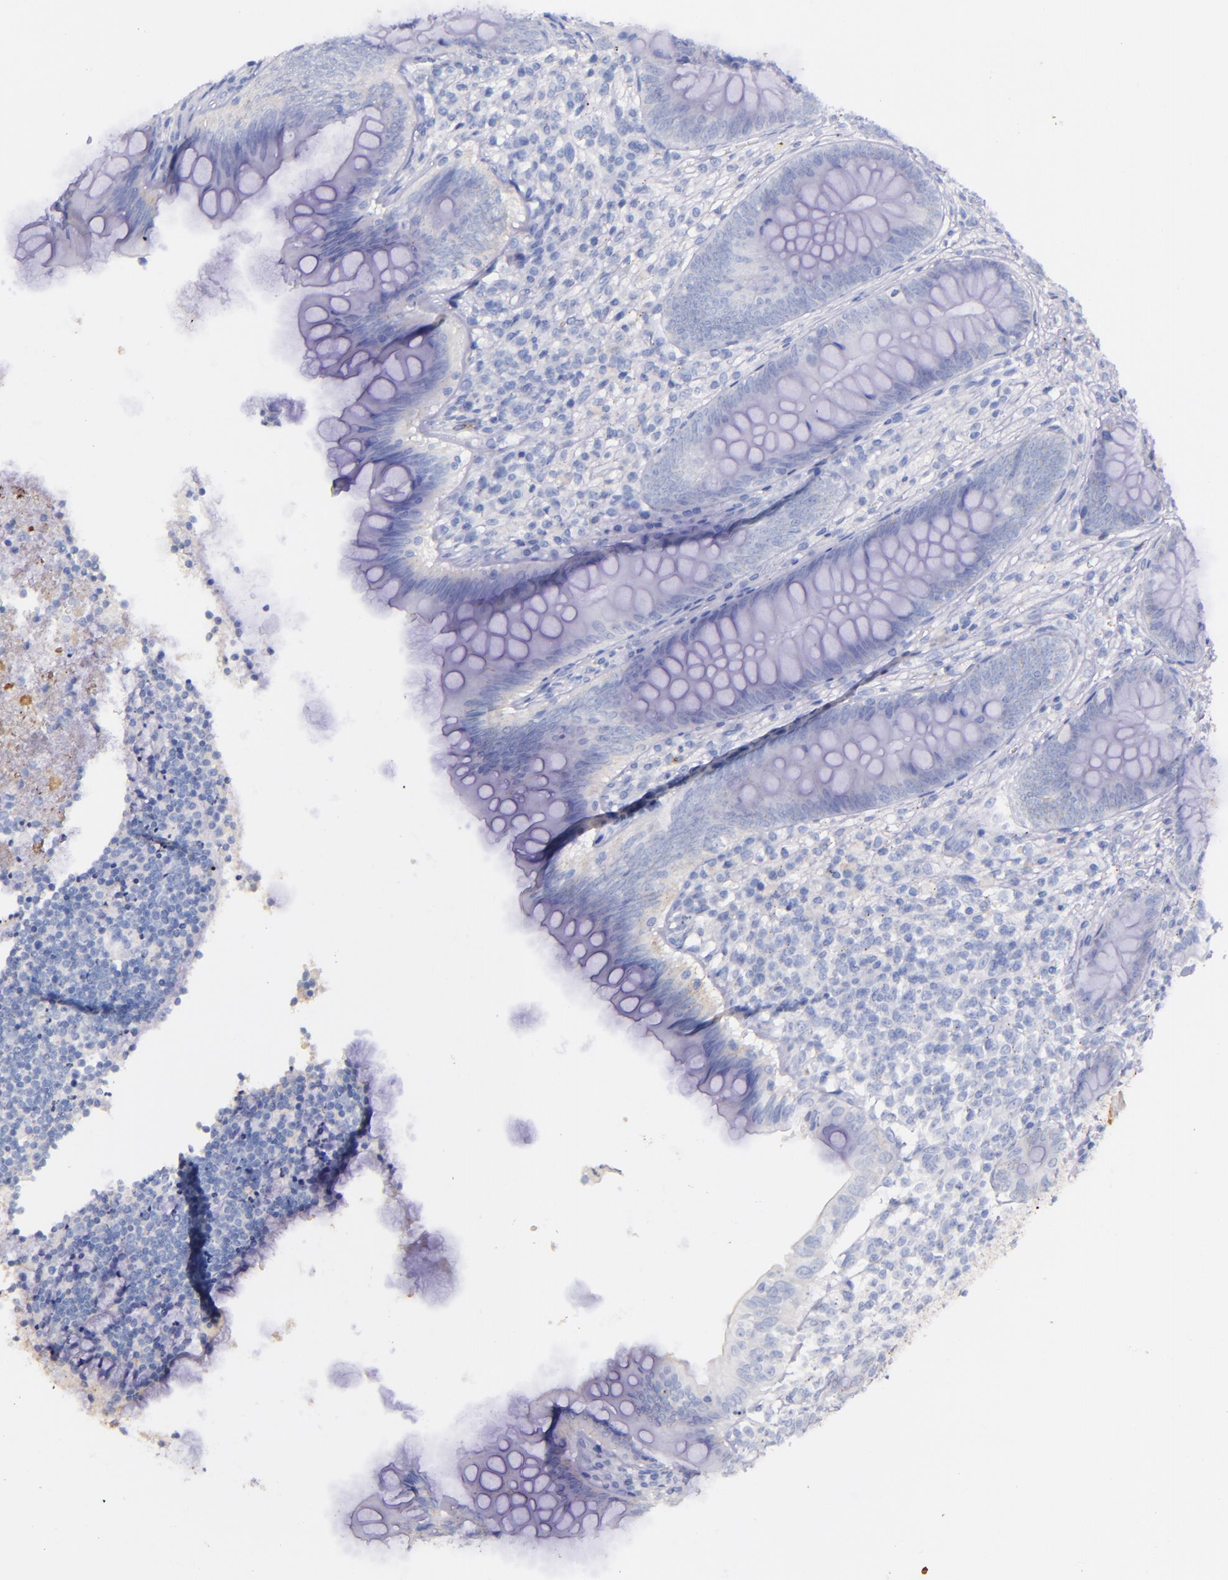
{"staining": {"intensity": "negative", "quantity": "none", "location": "none"}, "tissue": "appendix", "cell_type": "Glandular cells", "image_type": "normal", "snomed": [{"axis": "morphology", "description": "Normal tissue, NOS"}, {"axis": "topography", "description": "Appendix"}], "caption": "IHC of normal human appendix exhibits no positivity in glandular cells. (DAB immunohistochemistry, high magnification).", "gene": "KNG1", "patient": {"sex": "female", "age": 66}}